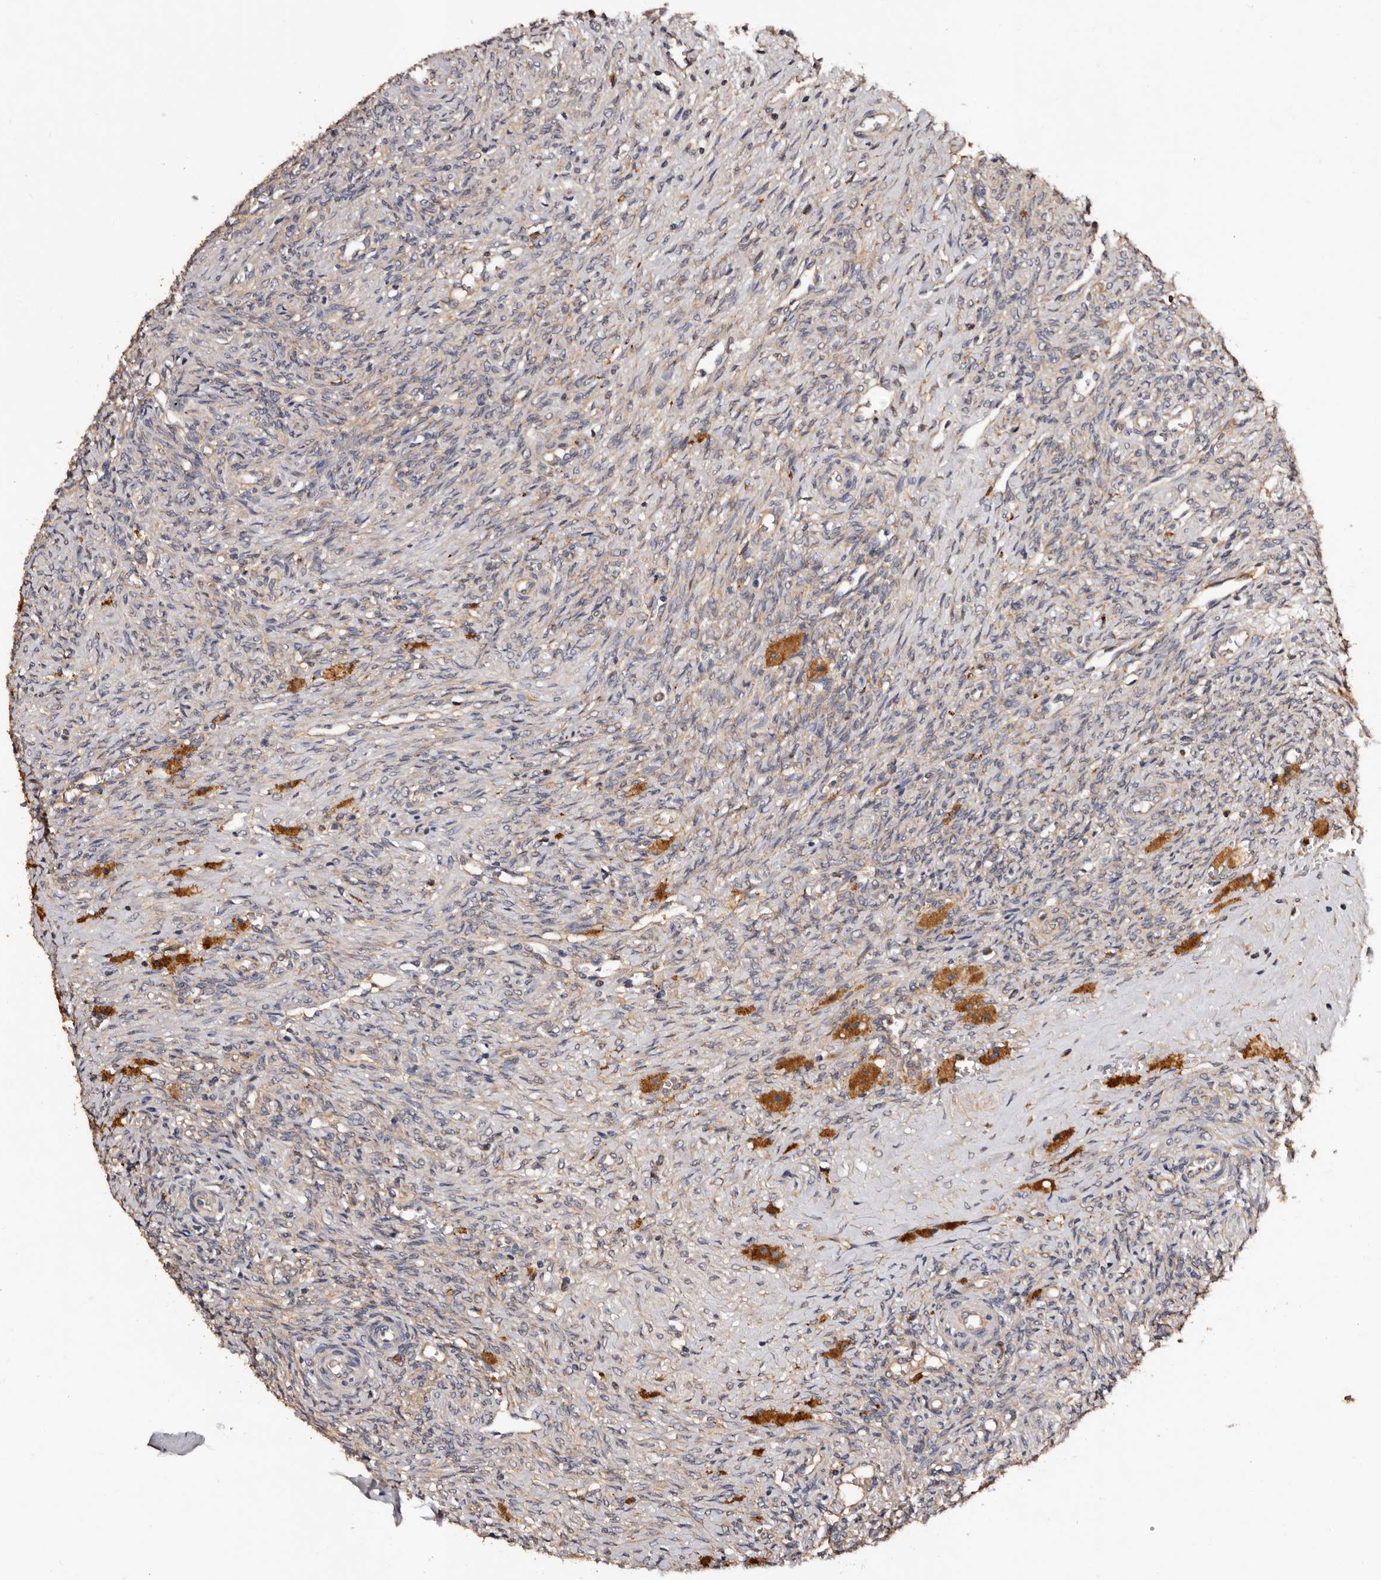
{"staining": {"intensity": "moderate", "quantity": ">75%", "location": "cytoplasmic/membranous"}, "tissue": "ovary", "cell_type": "Follicle cells", "image_type": "normal", "snomed": [{"axis": "morphology", "description": "Normal tissue, NOS"}, {"axis": "topography", "description": "Ovary"}], "caption": "Protein analysis of normal ovary demonstrates moderate cytoplasmic/membranous expression in about >75% of follicle cells.", "gene": "ADCK5", "patient": {"sex": "female", "age": 41}}